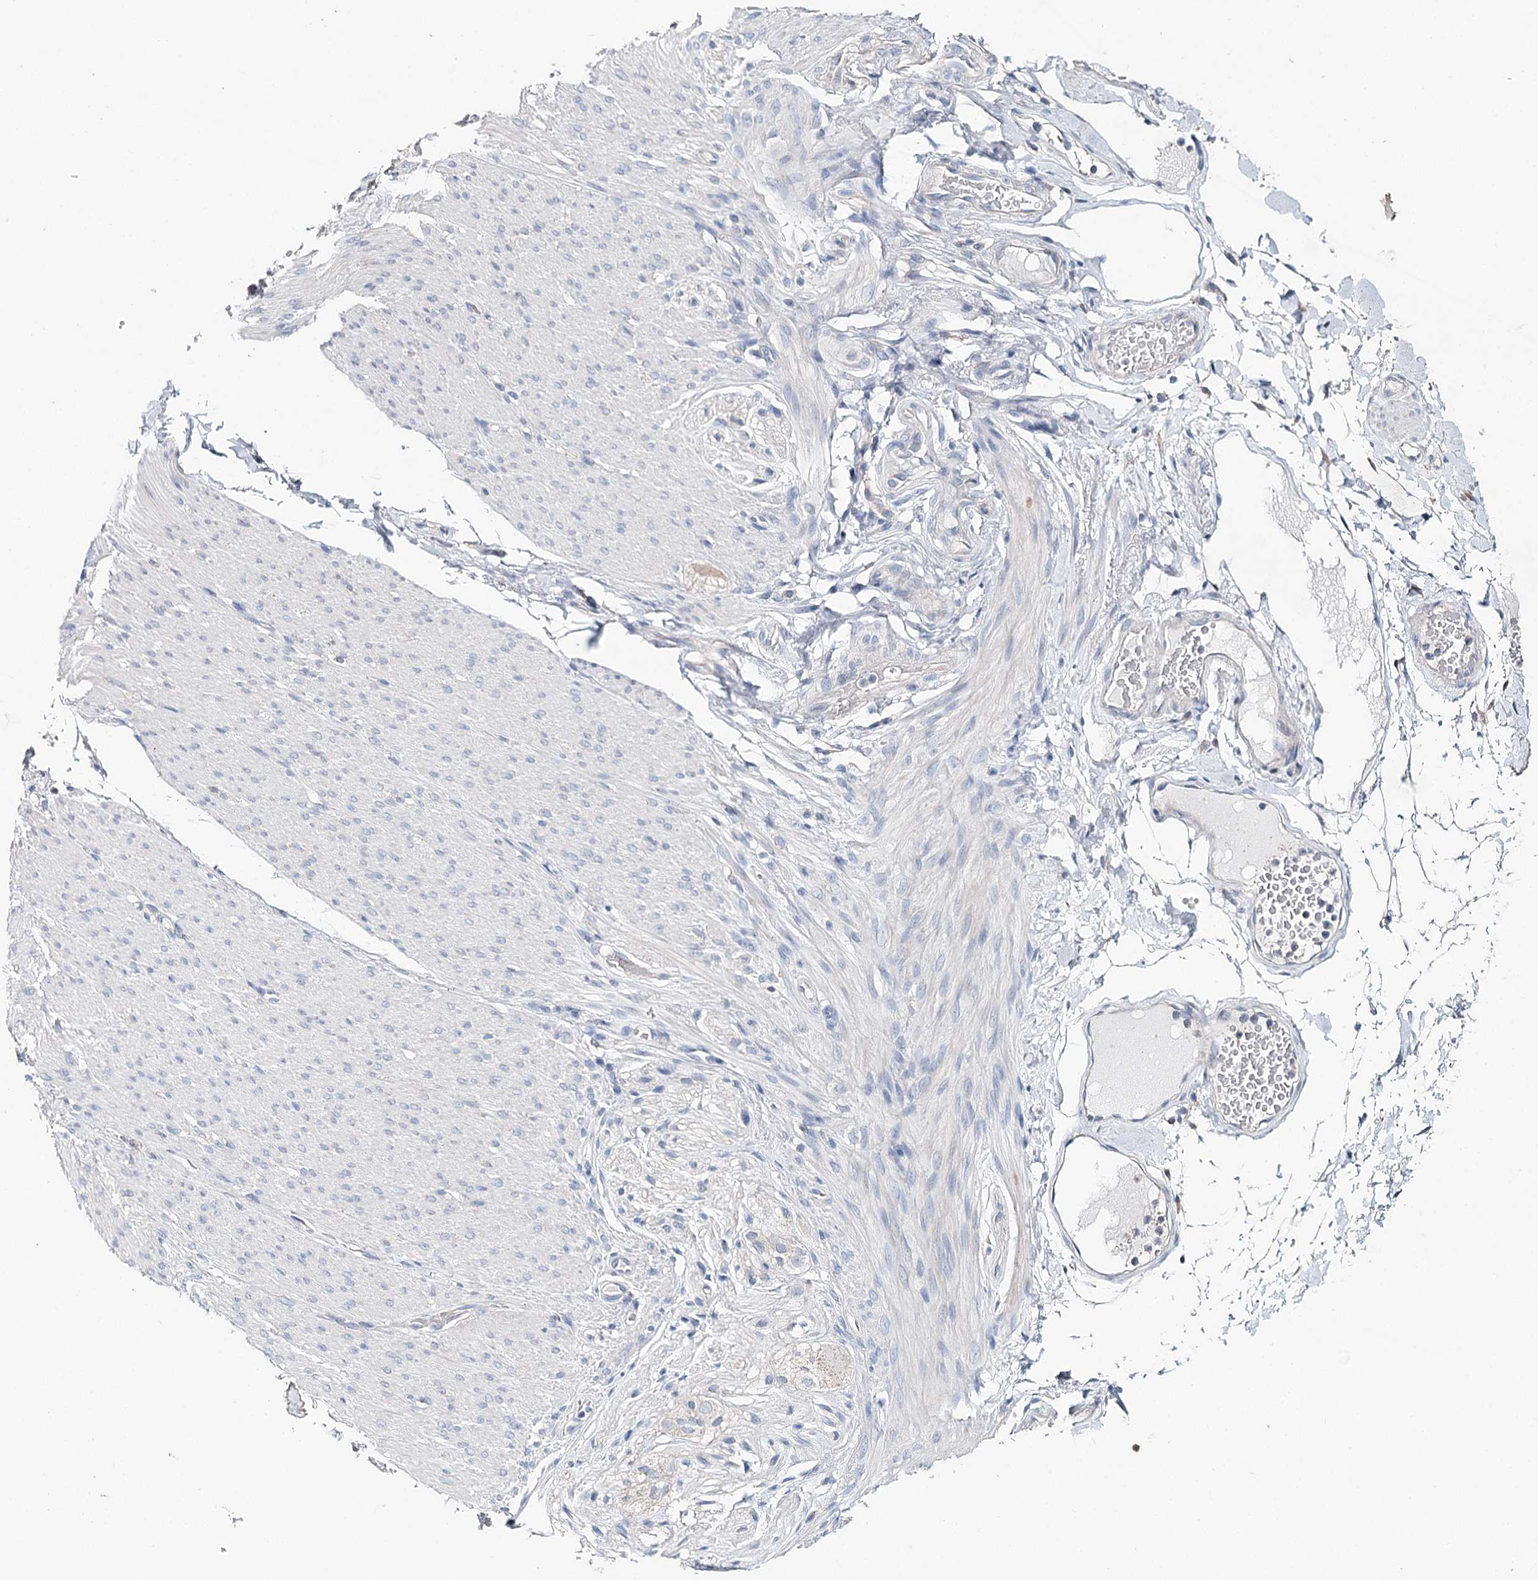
{"staining": {"intensity": "negative", "quantity": "none", "location": "none"}, "tissue": "adipose tissue", "cell_type": "Adipocytes", "image_type": "normal", "snomed": [{"axis": "morphology", "description": "Normal tissue, NOS"}, {"axis": "topography", "description": "Colon"}, {"axis": "topography", "description": "Peripheral nerve tissue"}], "caption": "Protein analysis of benign adipose tissue displays no significant positivity in adipocytes.", "gene": "DAPK1", "patient": {"sex": "female", "age": 61}}